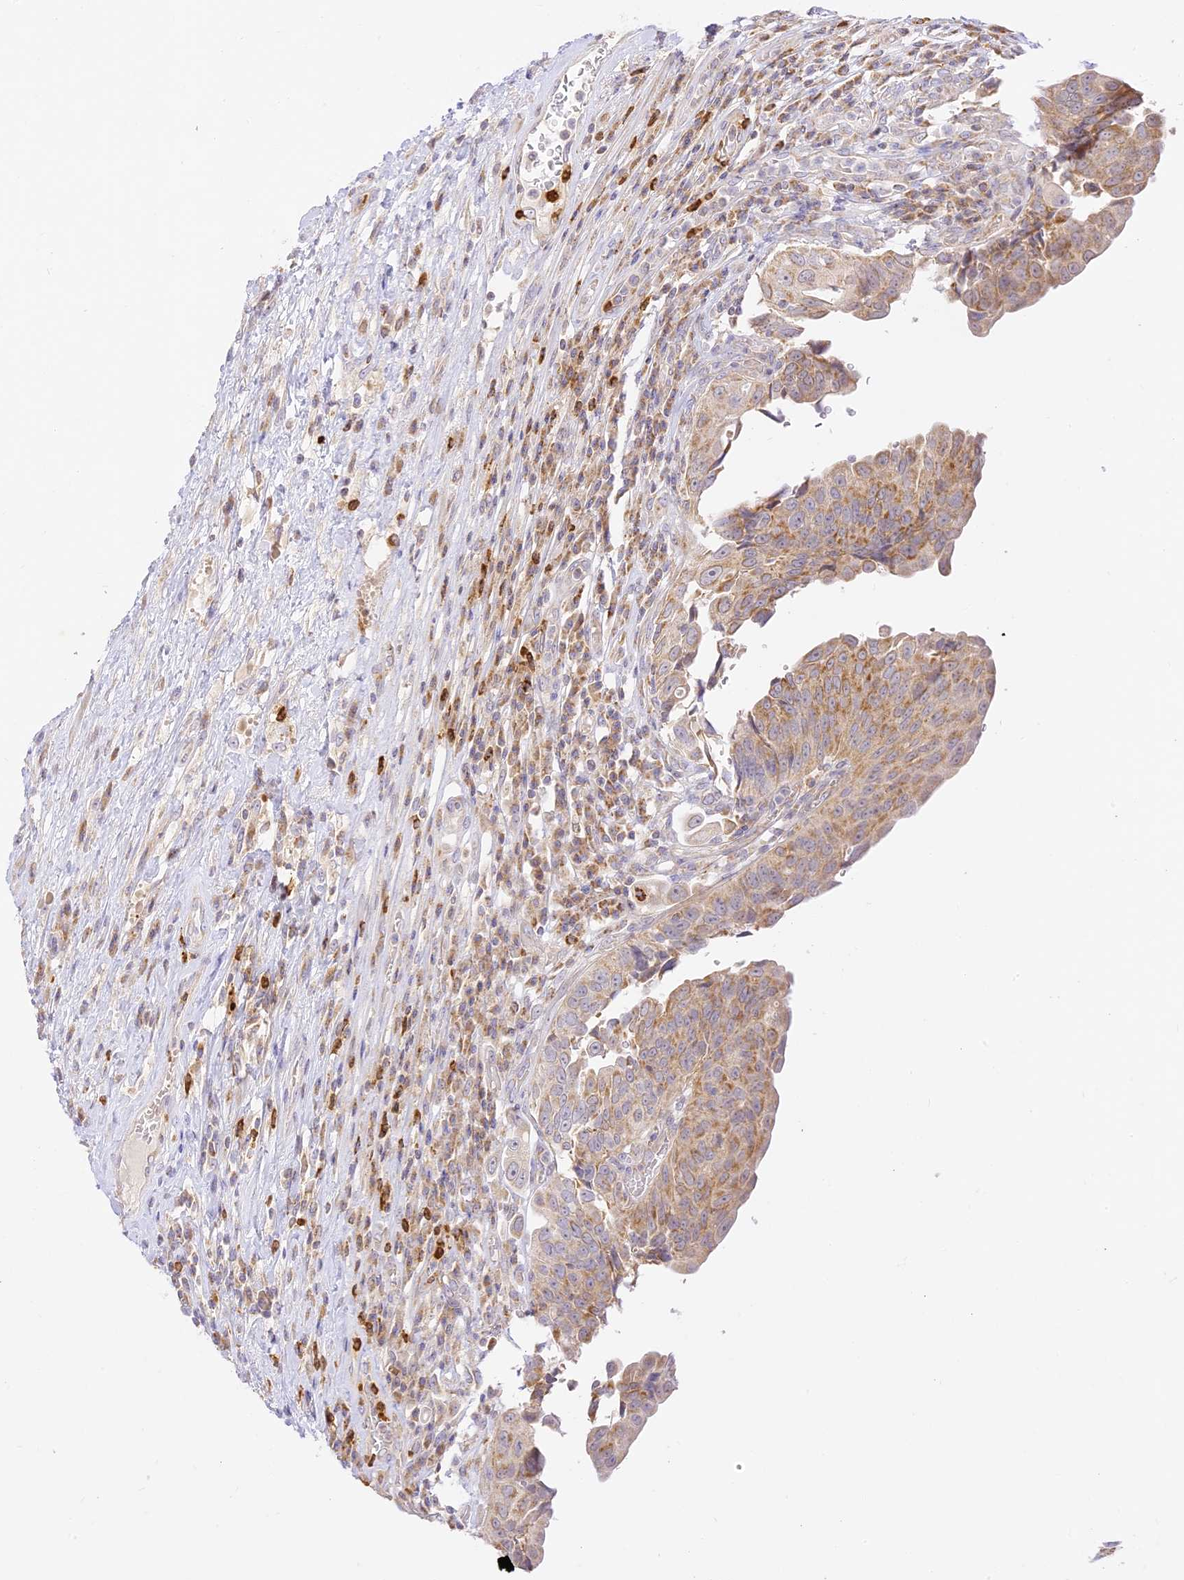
{"staining": {"intensity": "weak", "quantity": "25%-75%", "location": "cytoplasmic/membranous"}, "tissue": "urothelial cancer", "cell_type": "Tumor cells", "image_type": "cancer", "snomed": [{"axis": "morphology", "description": "Urothelial carcinoma, High grade"}, {"axis": "topography", "description": "Urinary bladder"}], "caption": "High-grade urothelial carcinoma tissue displays weak cytoplasmic/membranous positivity in approximately 25%-75% of tumor cells, visualized by immunohistochemistry.", "gene": "LRRC15", "patient": {"sex": "female", "age": 80}}